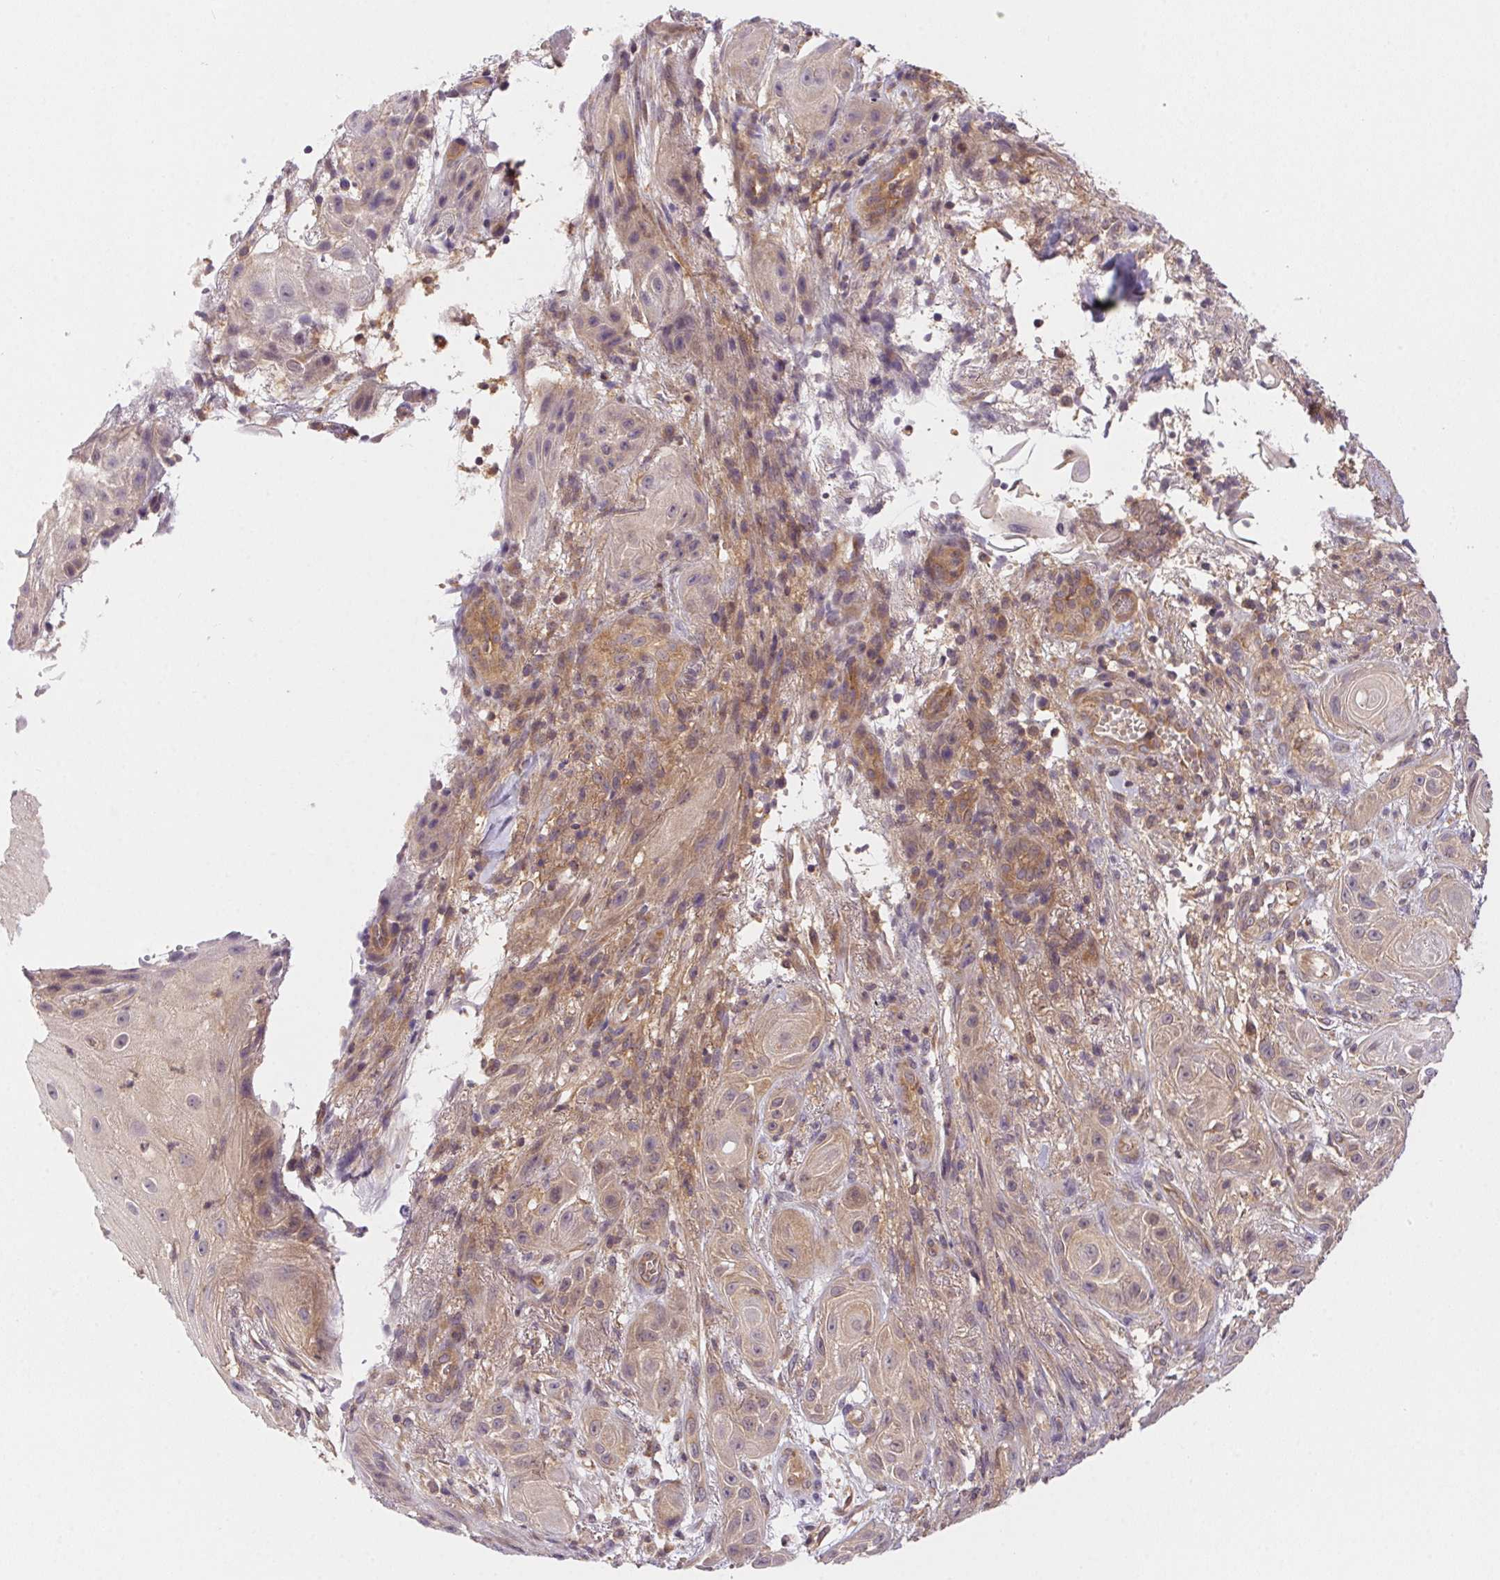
{"staining": {"intensity": "weak", "quantity": "<25%", "location": "cytoplasmic/membranous"}, "tissue": "skin cancer", "cell_type": "Tumor cells", "image_type": "cancer", "snomed": [{"axis": "morphology", "description": "Squamous cell carcinoma, NOS"}, {"axis": "topography", "description": "Skin"}], "caption": "Immunohistochemistry (IHC) of skin squamous cell carcinoma displays no positivity in tumor cells.", "gene": "PRKAA1", "patient": {"sex": "male", "age": 62}}